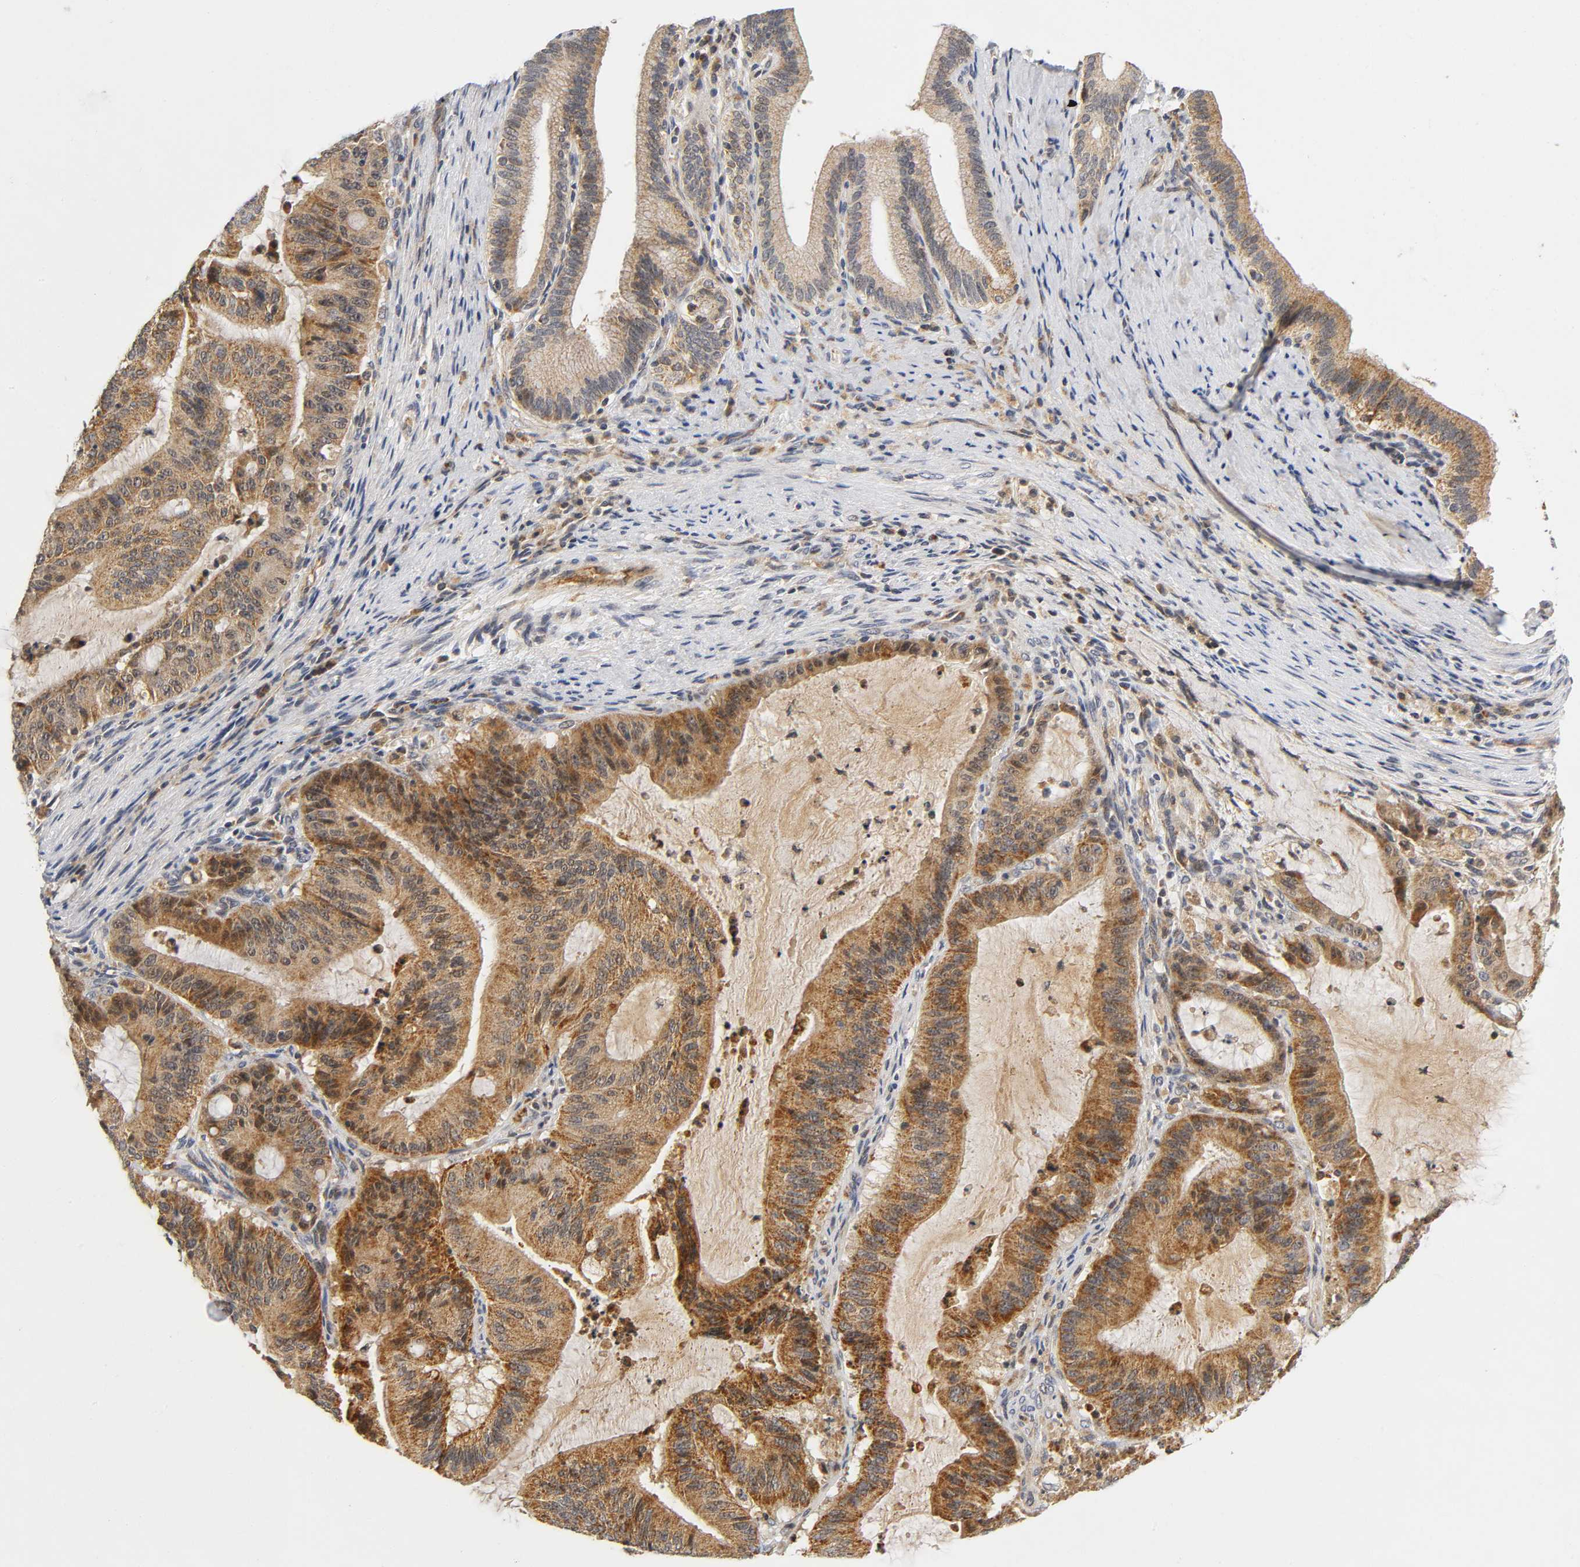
{"staining": {"intensity": "moderate", "quantity": ">75%", "location": "cytoplasmic/membranous"}, "tissue": "liver cancer", "cell_type": "Tumor cells", "image_type": "cancer", "snomed": [{"axis": "morphology", "description": "Cholangiocarcinoma"}, {"axis": "topography", "description": "Liver"}], "caption": "About >75% of tumor cells in liver cancer (cholangiocarcinoma) demonstrate moderate cytoplasmic/membranous protein staining as visualized by brown immunohistochemical staining.", "gene": "NRP1", "patient": {"sex": "female", "age": 73}}